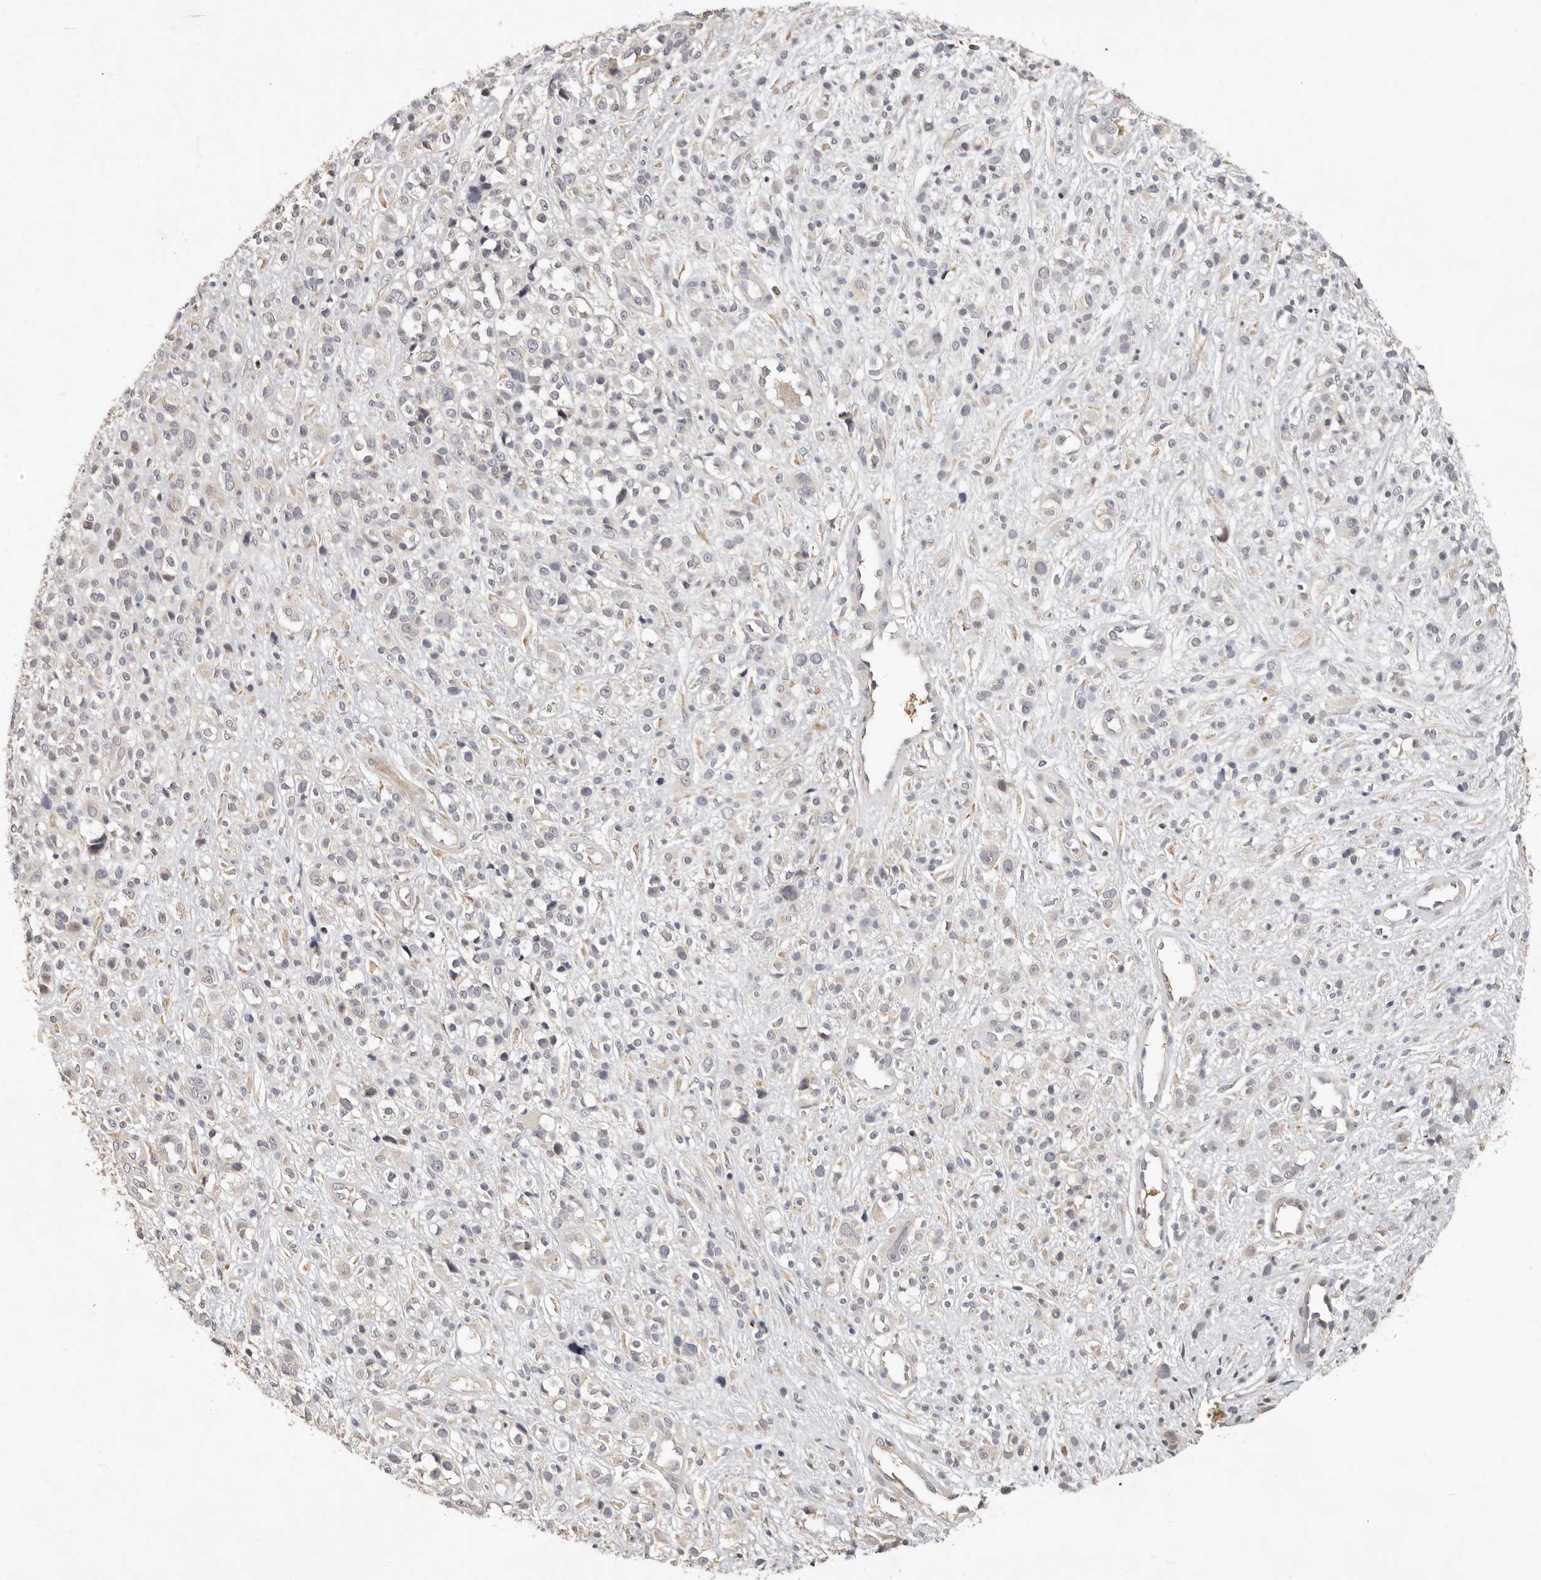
{"staining": {"intensity": "negative", "quantity": "none", "location": "none"}, "tissue": "melanoma", "cell_type": "Tumor cells", "image_type": "cancer", "snomed": [{"axis": "morphology", "description": "Malignant melanoma, NOS"}, {"axis": "topography", "description": "Skin"}], "caption": "Malignant melanoma stained for a protein using IHC reveals no staining tumor cells.", "gene": "ARHGEF10L", "patient": {"sex": "female", "age": 55}}